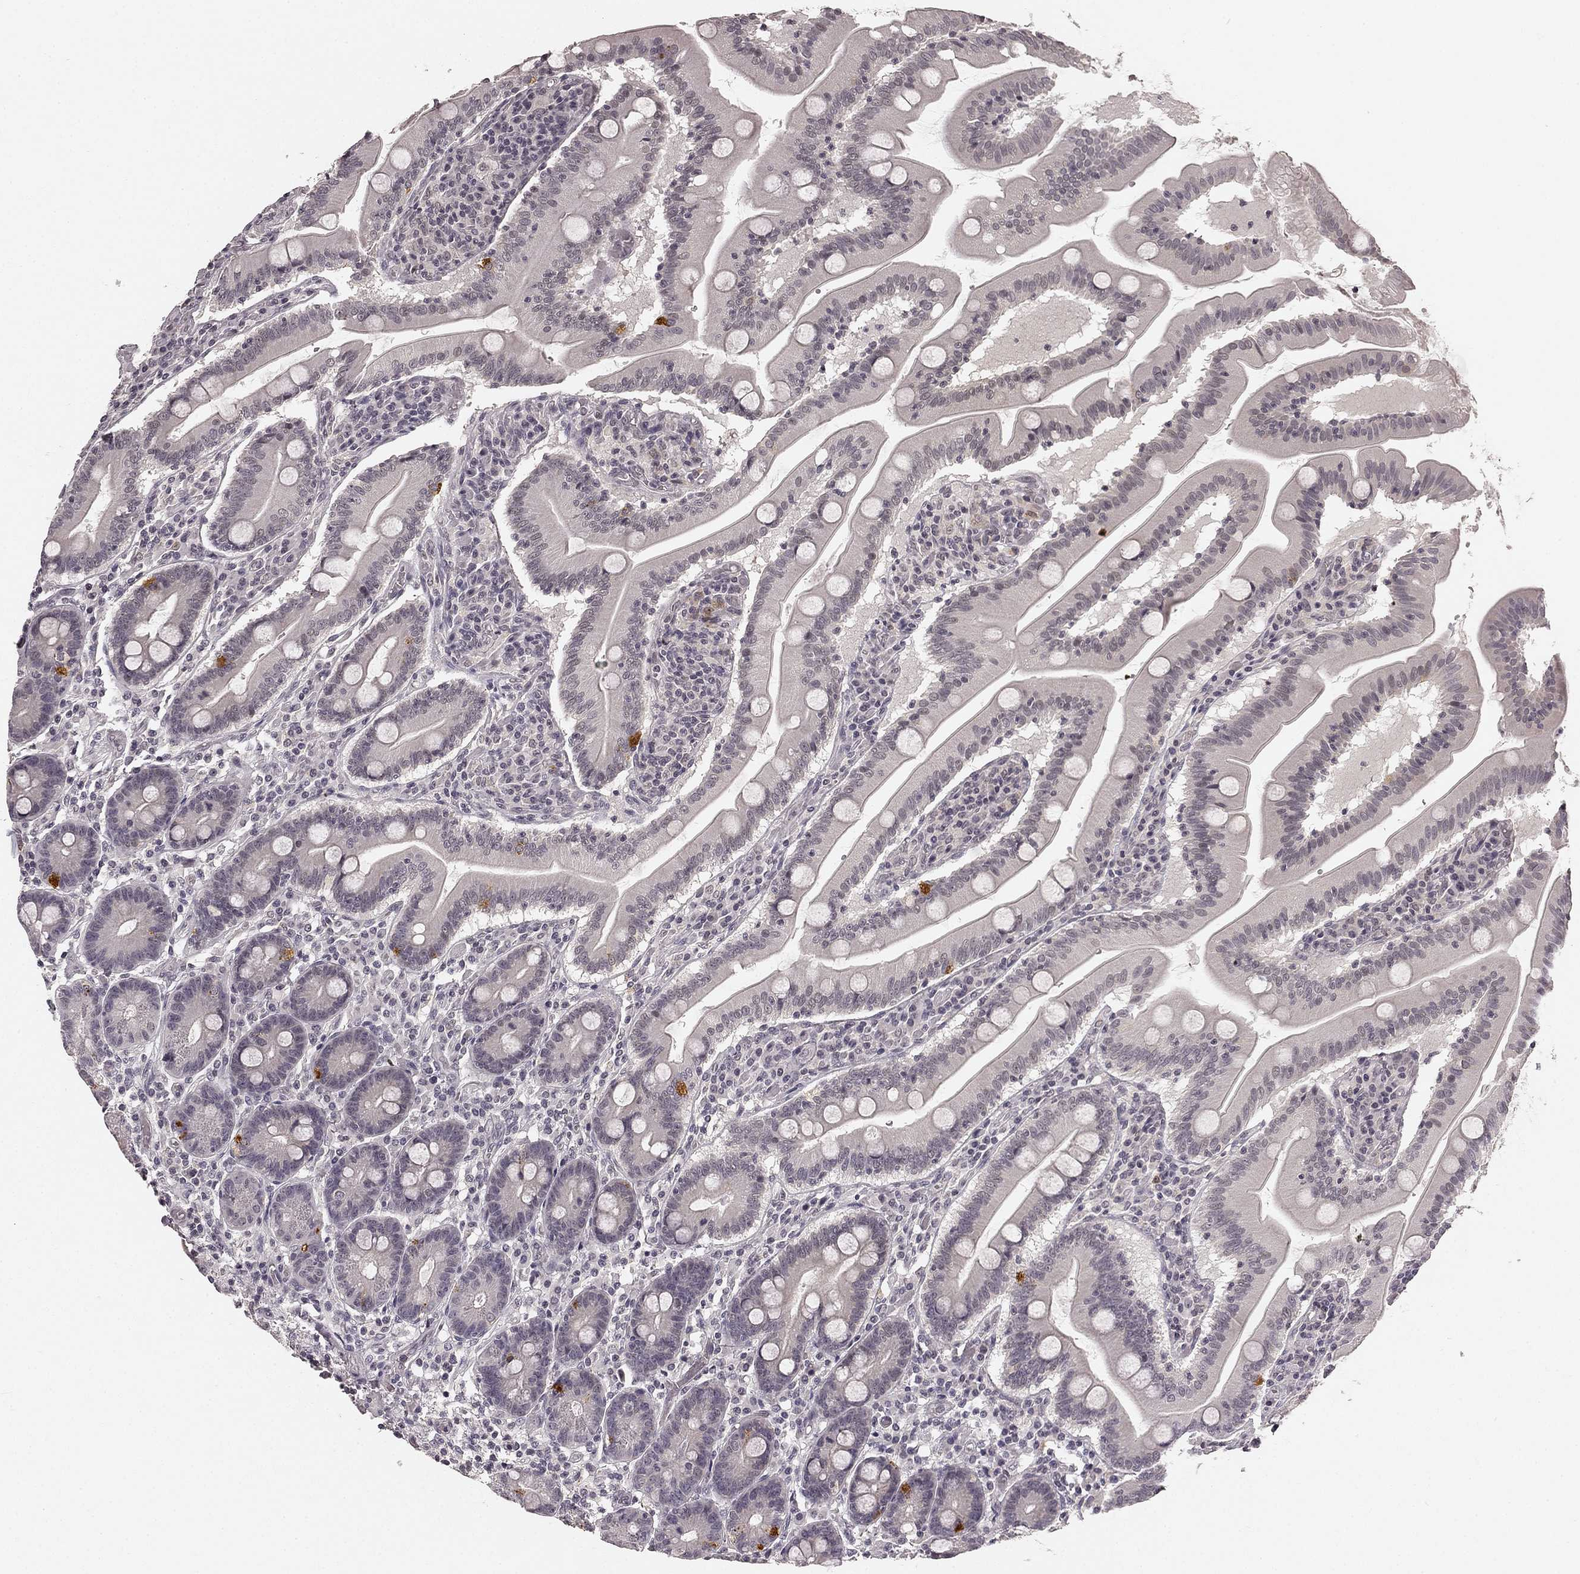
{"staining": {"intensity": "strong", "quantity": "<25%", "location": "cytoplasmic/membranous"}, "tissue": "small intestine", "cell_type": "Glandular cells", "image_type": "normal", "snomed": [{"axis": "morphology", "description": "Normal tissue, NOS"}, {"axis": "topography", "description": "Small intestine"}], "caption": "Small intestine stained for a protein demonstrates strong cytoplasmic/membranous positivity in glandular cells. (DAB (3,3'-diaminobenzidine) = brown stain, brightfield microscopy at high magnification).", "gene": "HCN4", "patient": {"sex": "male", "age": 37}}